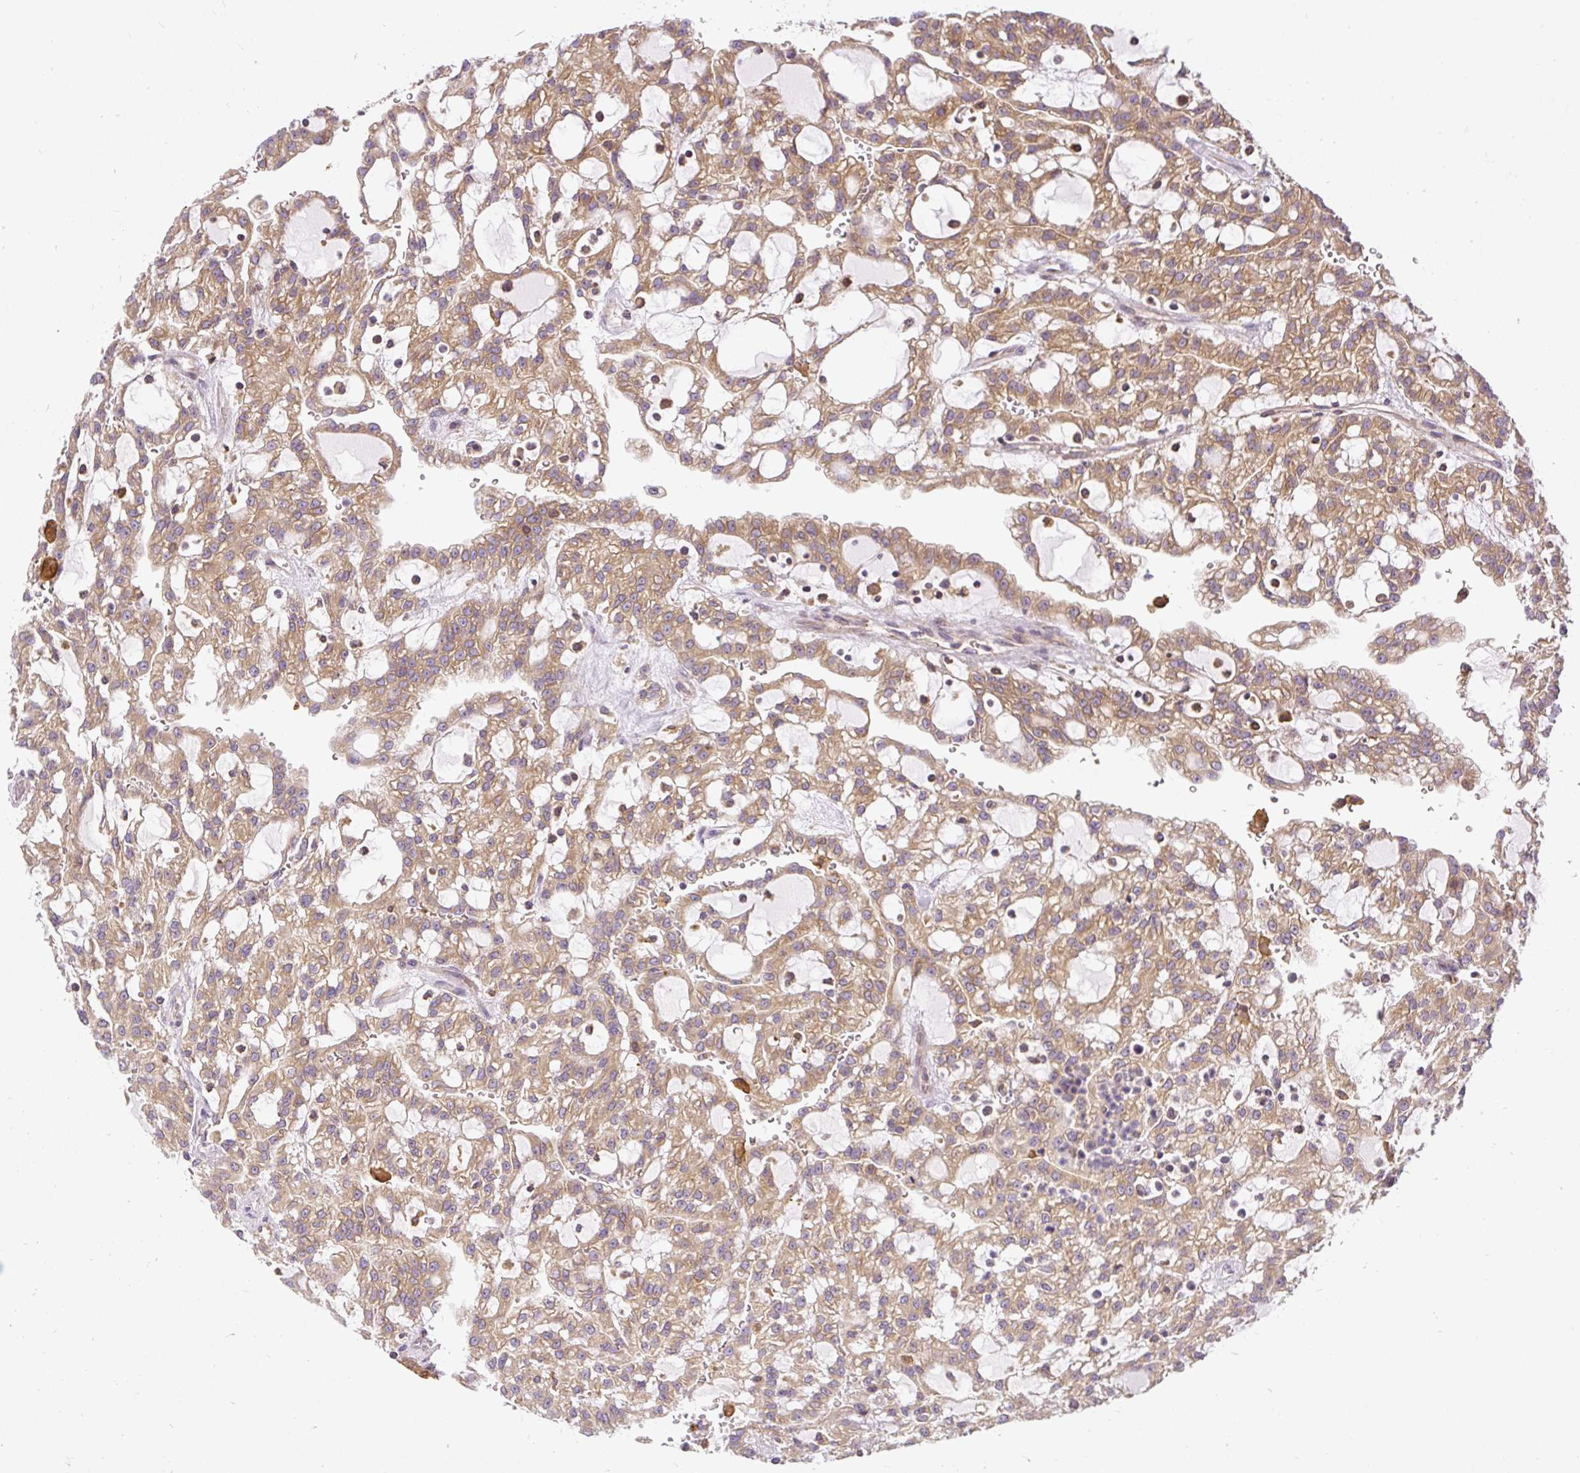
{"staining": {"intensity": "moderate", "quantity": ">75%", "location": "cytoplasmic/membranous"}, "tissue": "renal cancer", "cell_type": "Tumor cells", "image_type": "cancer", "snomed": [{"axis": "morphology", "description": "Adenocarcinoma, NOS"}, {"axis": "topography", "description": "Kidney"}], "caption": "This is an image of IHC staining of renal cancer (adenocarcinoma), which shows moderate staining in the cytoplasmic/membranous of tumor cells.", "gene": "CYP20A1", "patient": {"sex": "male", "age": 63}}